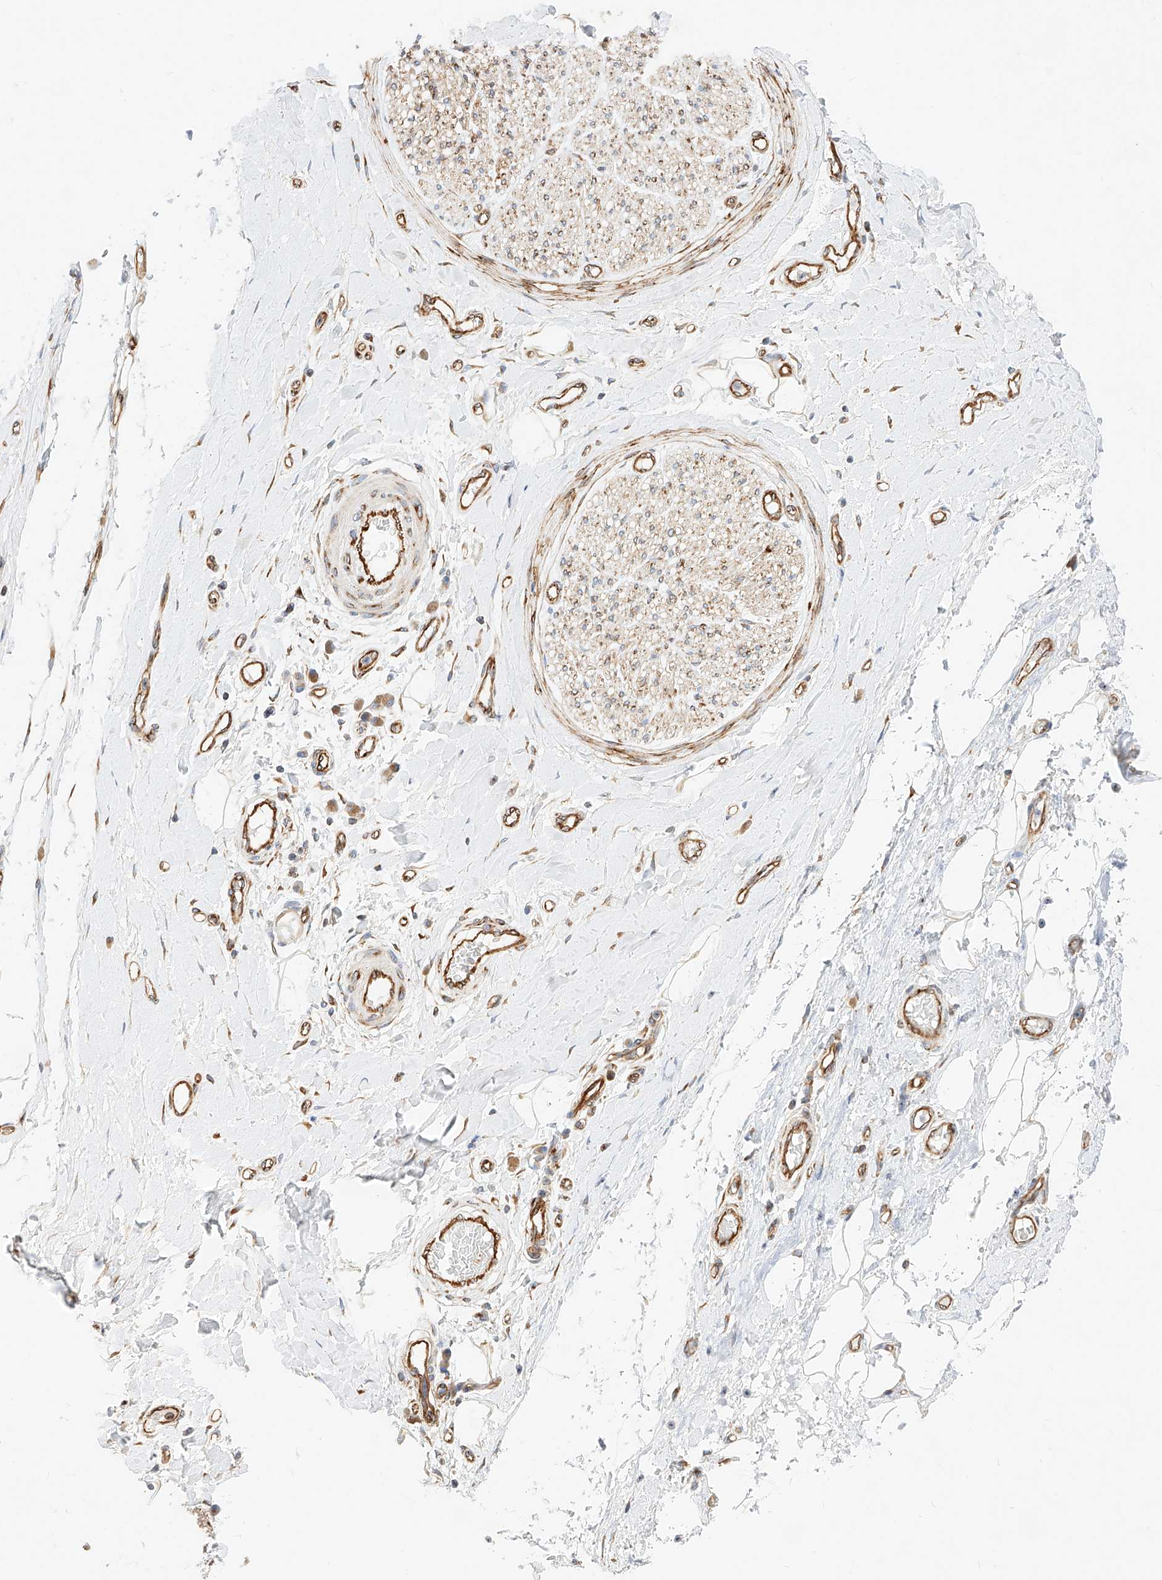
{"staining": {"intensity": "weak", "quantity": "25%-75%", "location": "cytoplasmic/membranous"}, "tissue": "adipose tissue", "cell_type": "Adipocytes", "image_type": "normal", "snomed": [{"axis": "morphology", "description": "Normal tissue, NOS"}, {"axis": "morphology", "description": "Adenocarcinoma, NOS"}, {"axis": "topography", "description": "Esophagus"}, {"axis": "topography", "description": "Stomach, upper"}, {"axis": "topography", "description": "Peripheral nerve tissue"}], "caption": "Adipose tissue stained for a protein reveals weak cytoplasmic/membranous positivity in adipocytes. (IHC, brightfield microscopy, high magnification).", "gene": "CSGALNACT2", "patient": {"sex": "male", "age": 62}}